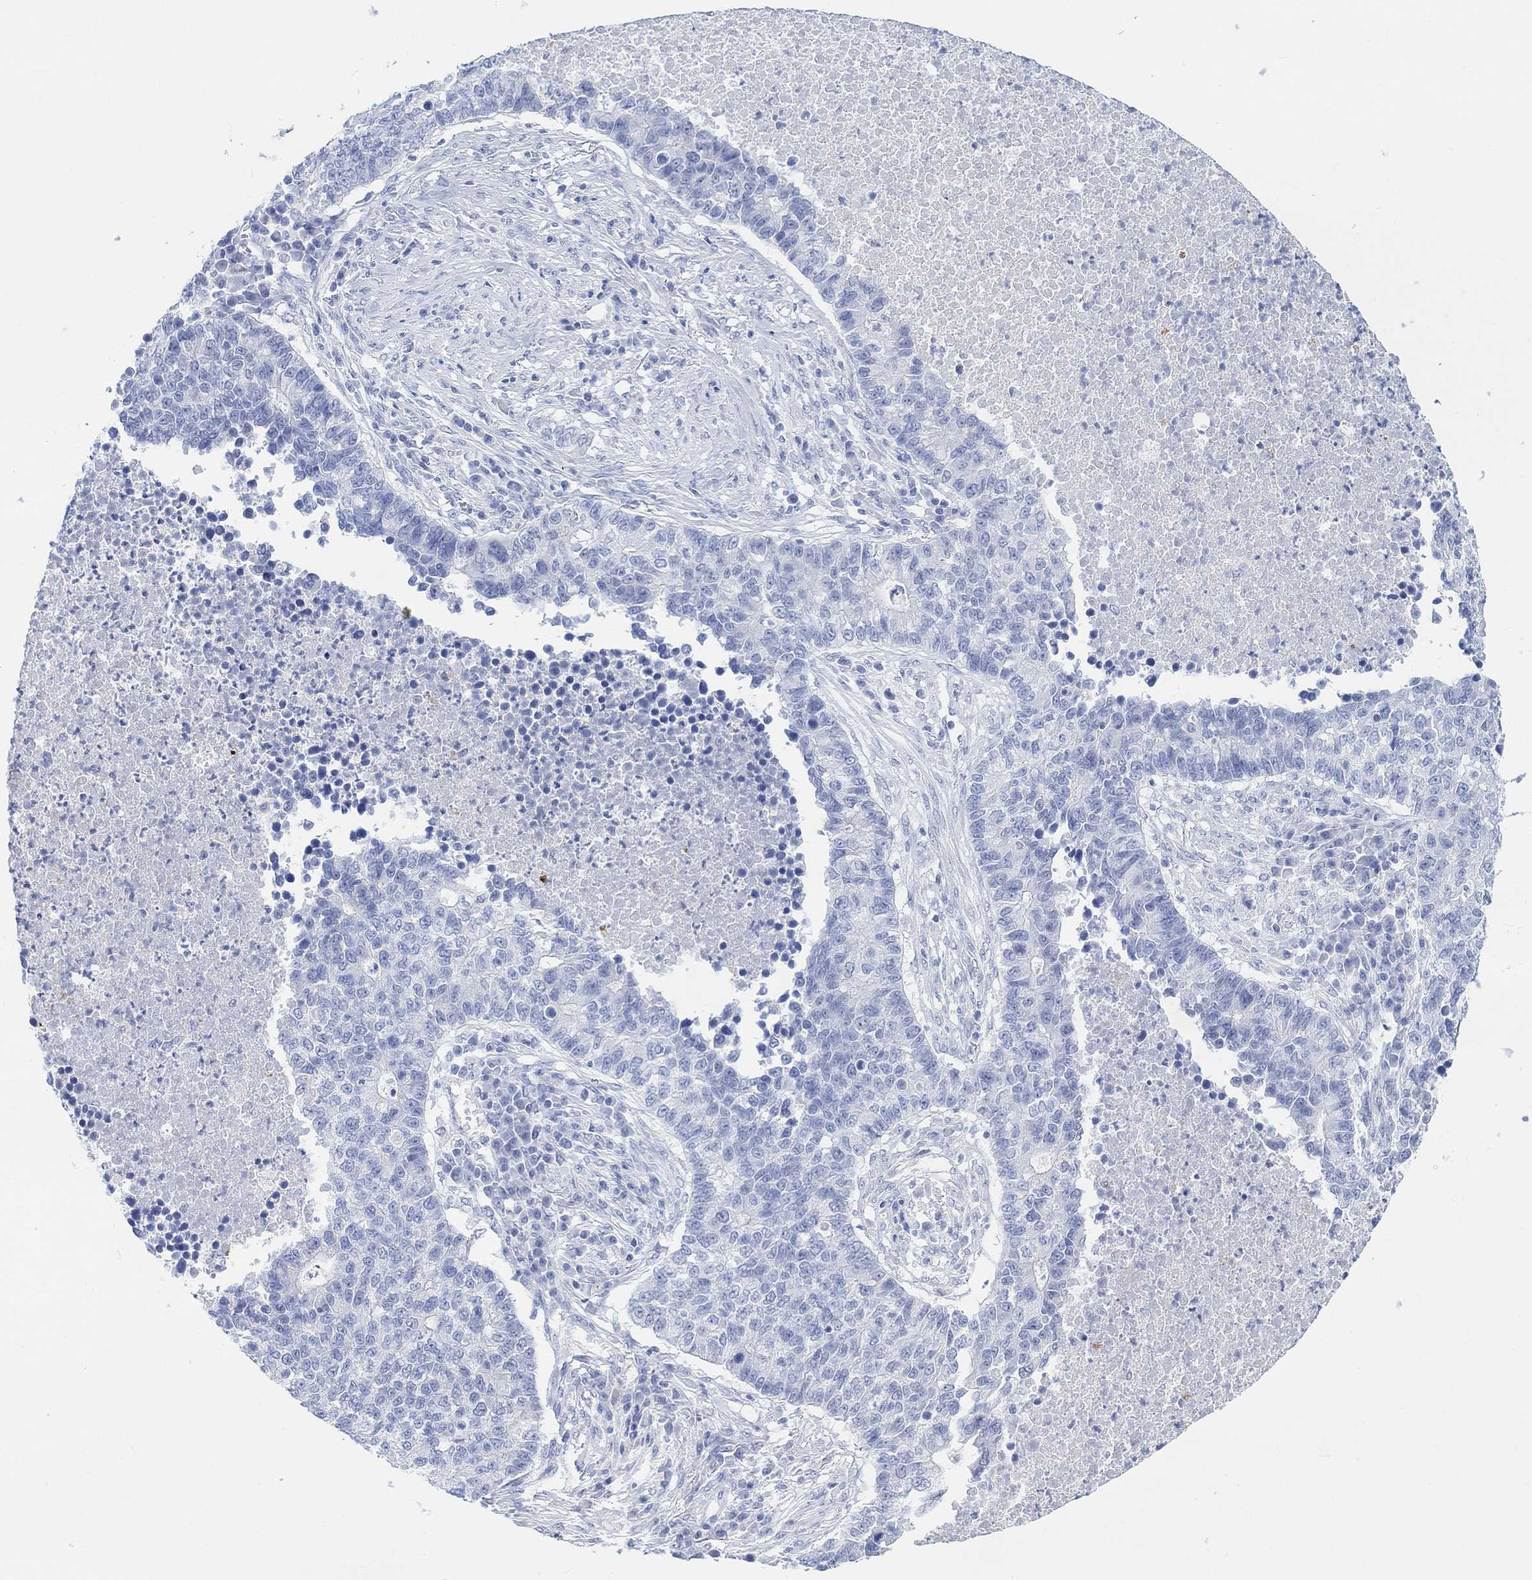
{"staining": {"intensity": "negative", "quantity": "none", "location": "none"}, "tissue": "lung cancer", "cell_type": "Tumor cells", "image_type": "cancer", "snomed": [{"axis": "morphology", "description": "Adenocarcinoma, NOS"}, {"axis": "topography", "description": "Lung"}], "caption": "Immunohistochemical staining of lung cancer (adenocarcinoma) displays no significant expression in tumor cells.", "gene": "ENO4", "patient": {"sex": "male", "age": 57}}